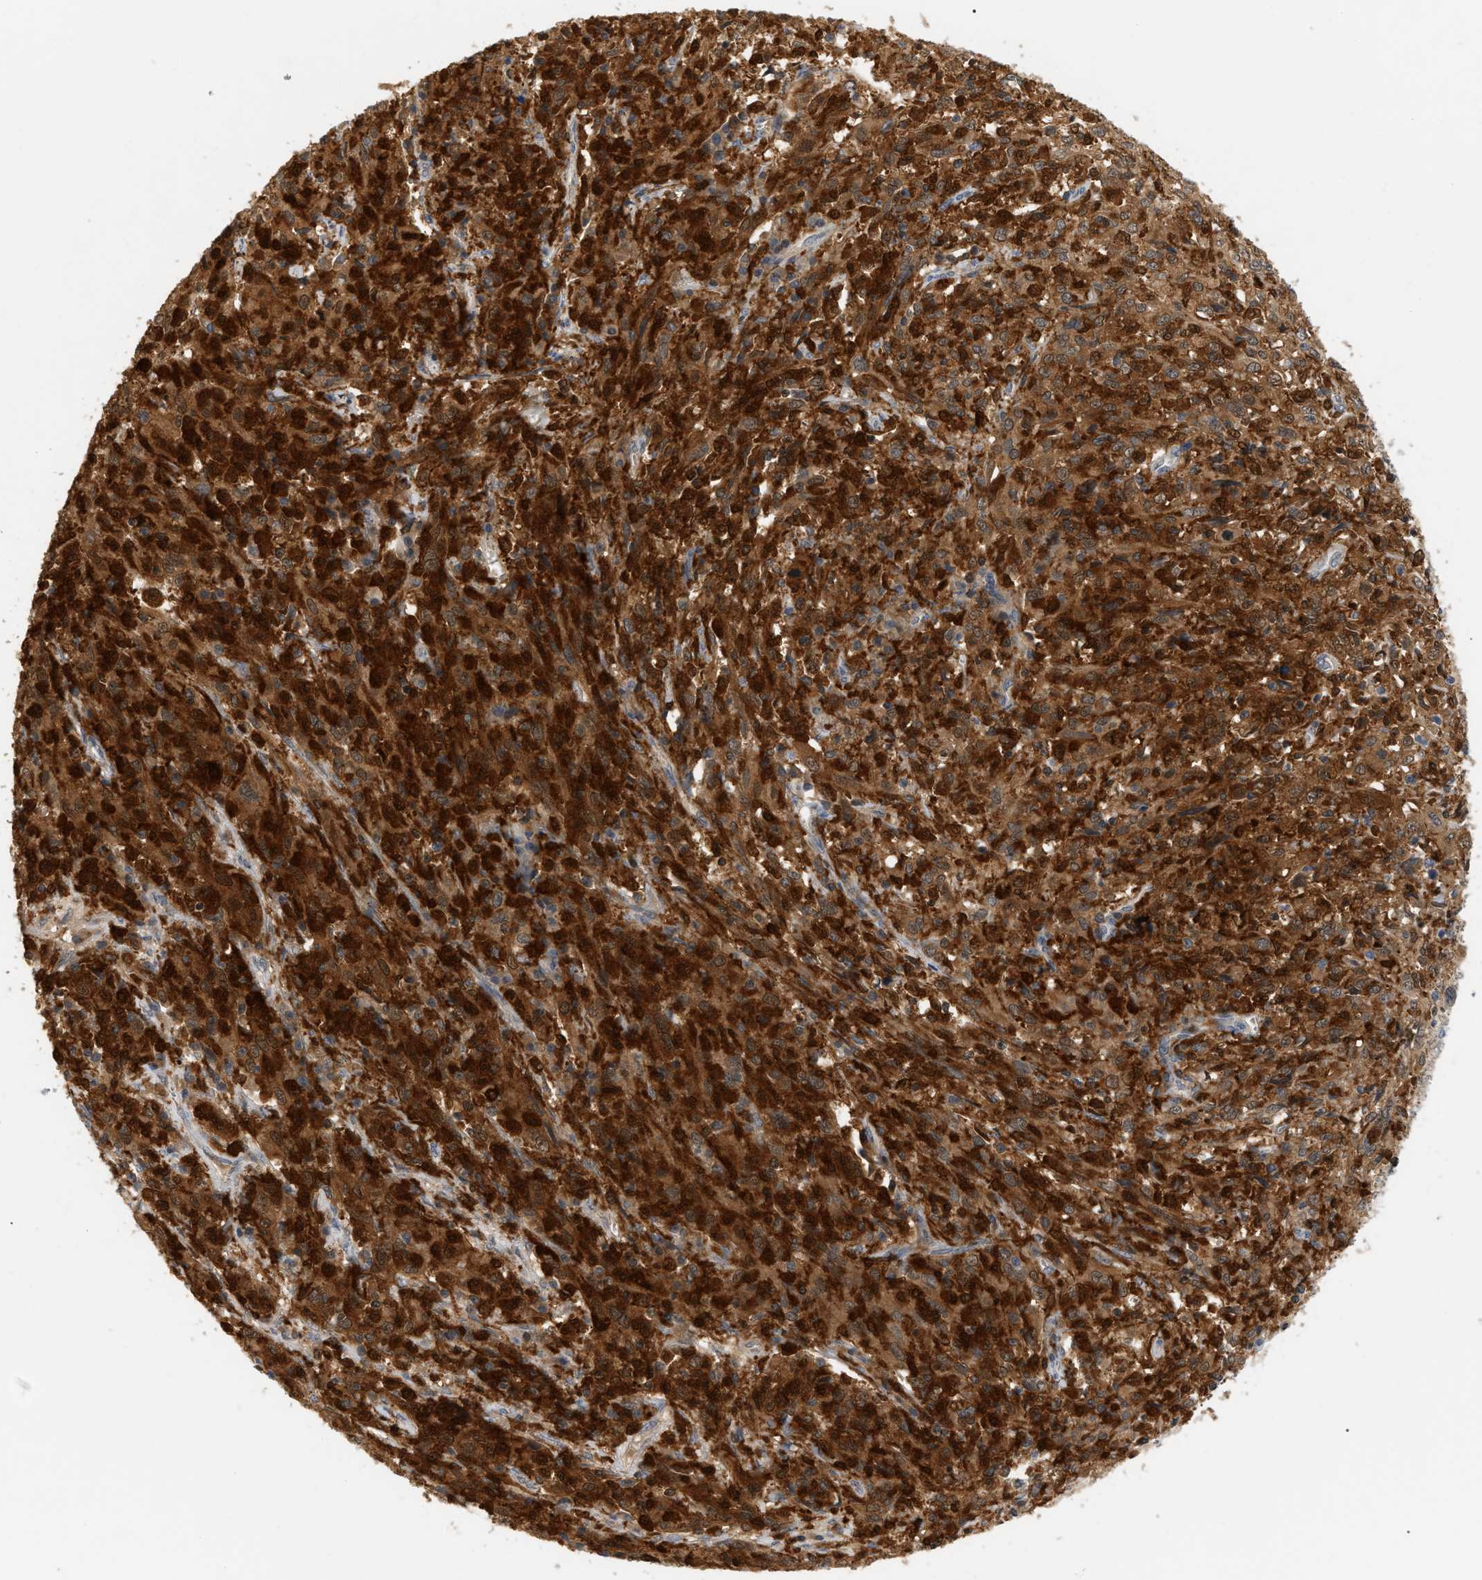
{"staining": {"intensity": "strong", "quantity": ">75%", "location": "cytoplasmic/membranous,nuclear"}, "tissue": "cervical cancer", "cell_type": "Tumor cells", "image_type": "cancer", "snomed": [{"axis": "morphology", "description": "Squamous cell carcinoma, NOS"}, {"axis": "topography", "description": "Cervix"}], "caption": "The histopathology image exhibits immunohistochemical staining of cervical cancer. There is strong cytoplasmic/membranous and nuclear positivity is seen in approximately >75% of tumor cells.", "gene": "PYCARD", "patient": {"sex": "female", "age": 46}}